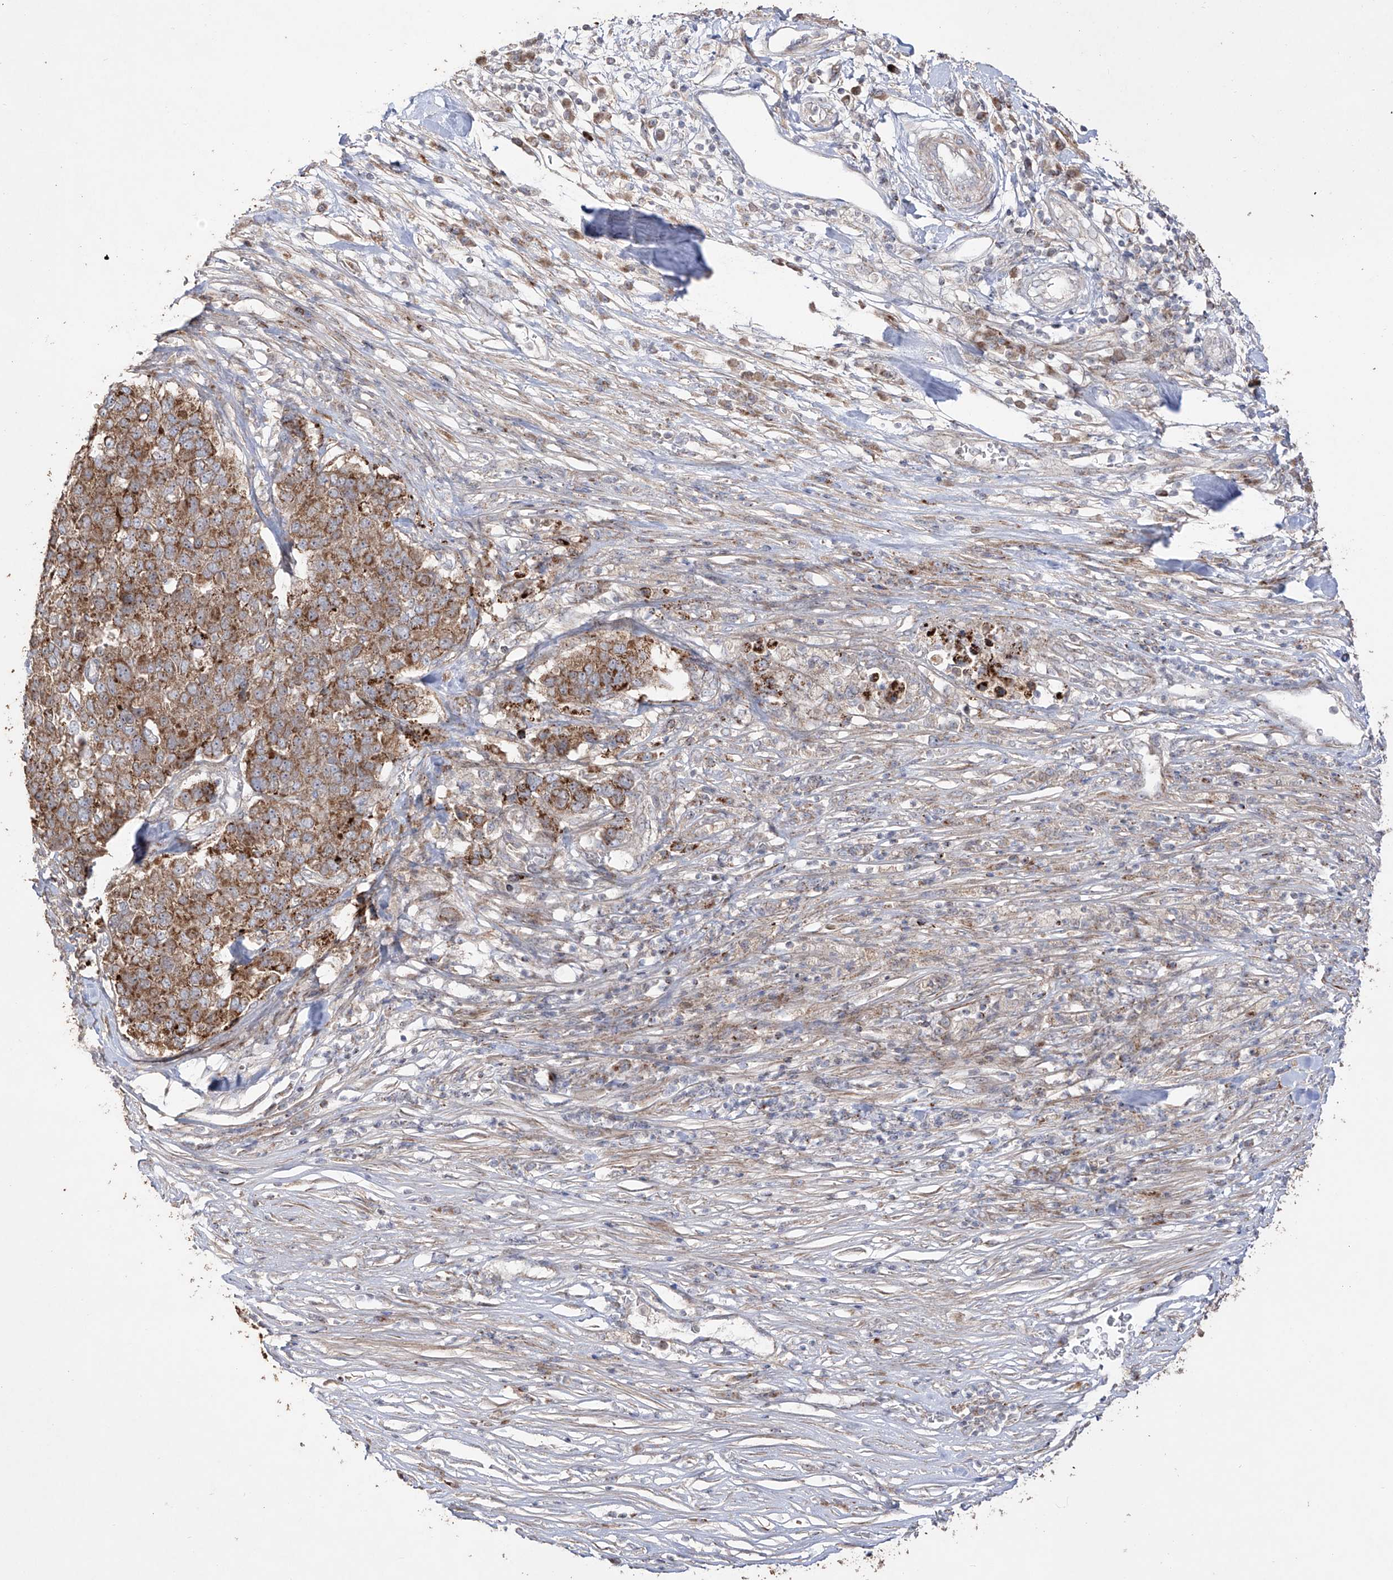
{"staining": {"intensity": "moderate", "quantity": ">75%", "location": "cytoplasmic/membranous"}, "tissue": "pancreatic cancer", "cell_type": "Tumor cells", "image_type": "cancer", "snomed": [{"axis": "morphology", "description": "Adenocarcinoma, NOS"}, {"axis": "topography", "description": "Pancreas"}], "caption": "Immunohistochemistry photomicrograph of neoplastic tissue: pancreatic cancer (adenocarcinoma) stained using immunohistochemistry demonstrates medium levels of moderate protein expression localized specifically in the cytoplasmic/membranous of tumor cells, appearing as a cytoplasmic/membranous brown color.", "gene": "YKT6", "patient": {"sex": "female", "age": 61}}